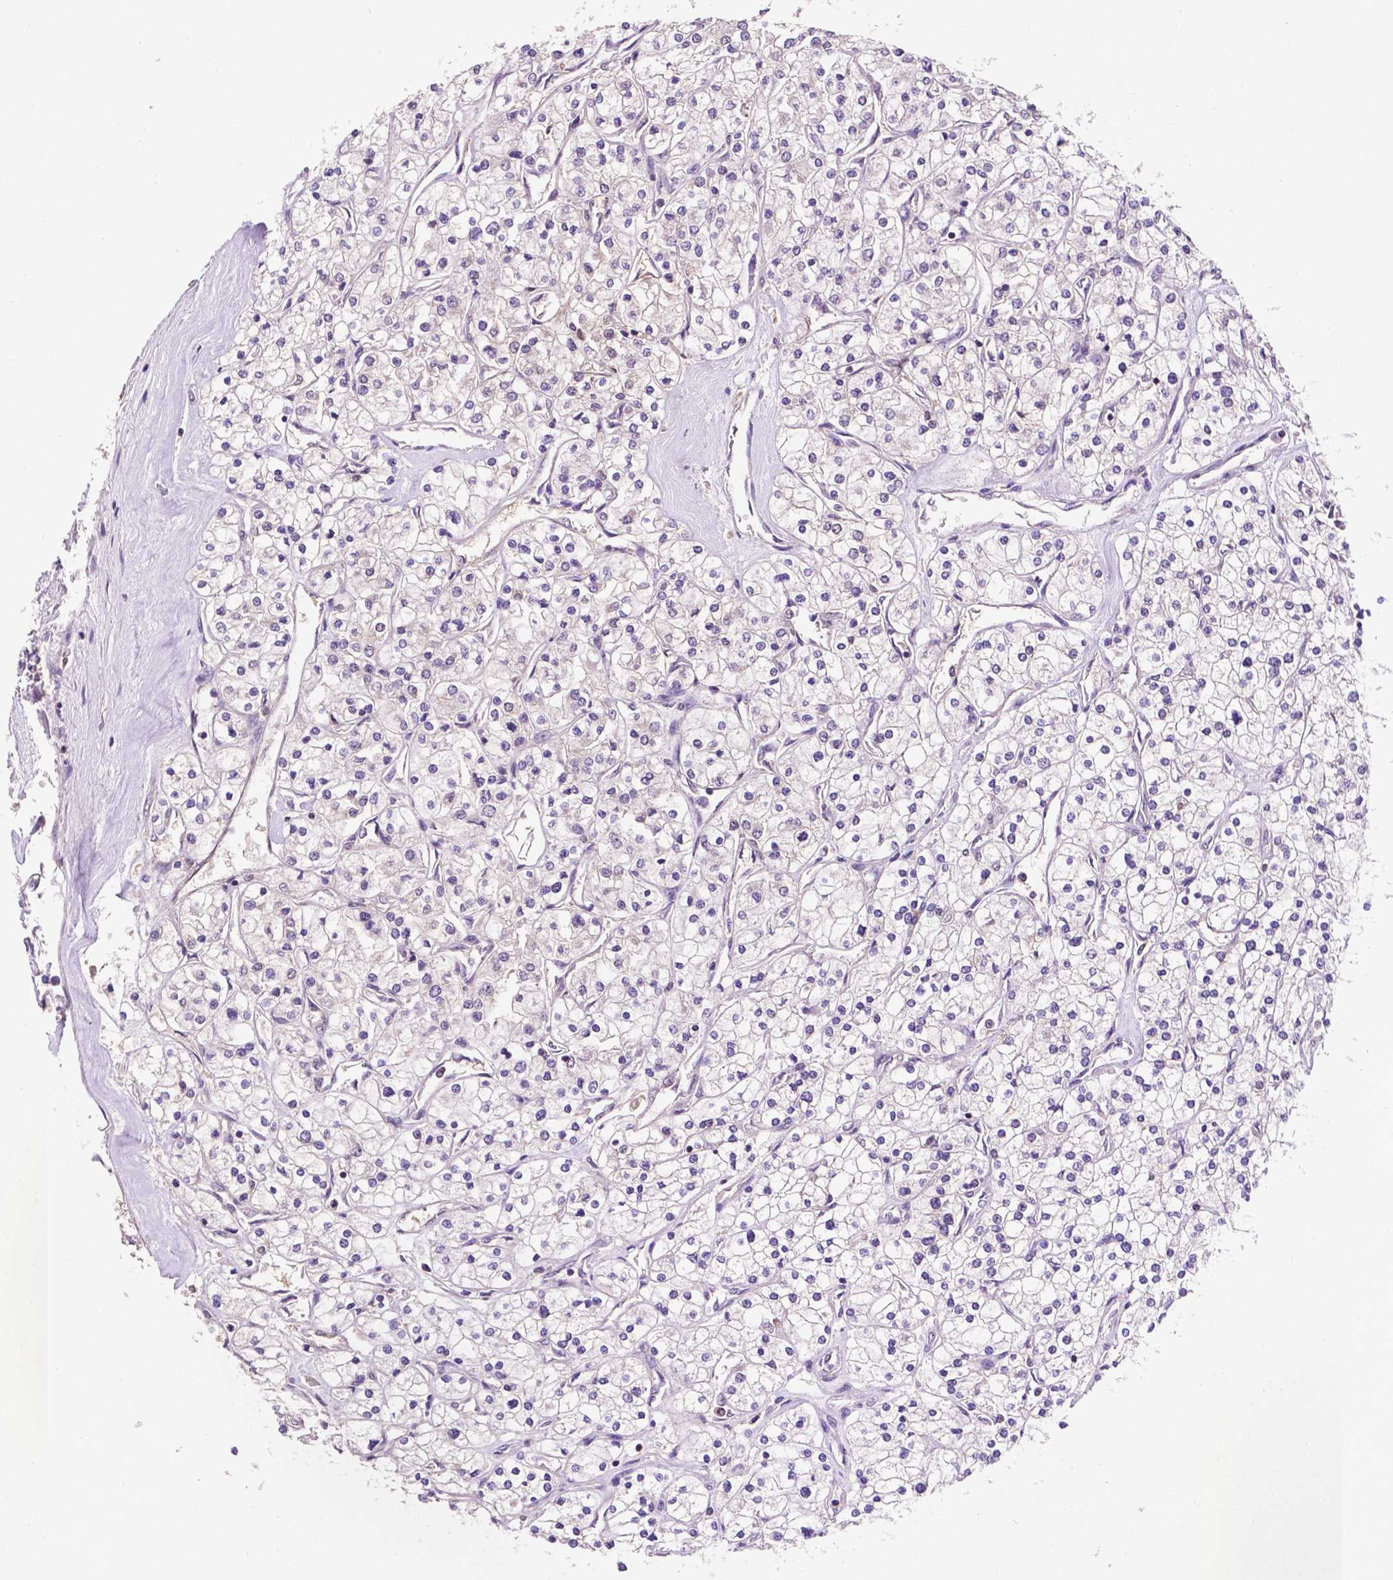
{"staining": {"intensity": "negative", "quantity": "none", "location": "none"}, "tissue": "renal cancer", "cell_type": "Tumor cells", "image_type": "cancer", "snomed": [{"axis": "morphology", "description": "Adenocarcinoma, NOS"}, {"axis": "topography", "description": "Kidney"}], "caption": "This is an immunohistochemistry histopathology image of human renal adenocarcinoma. There is no positivity in tumor cells.", "gene": "UBE2L6", "patient": {"sex": "male", "age": 80}}